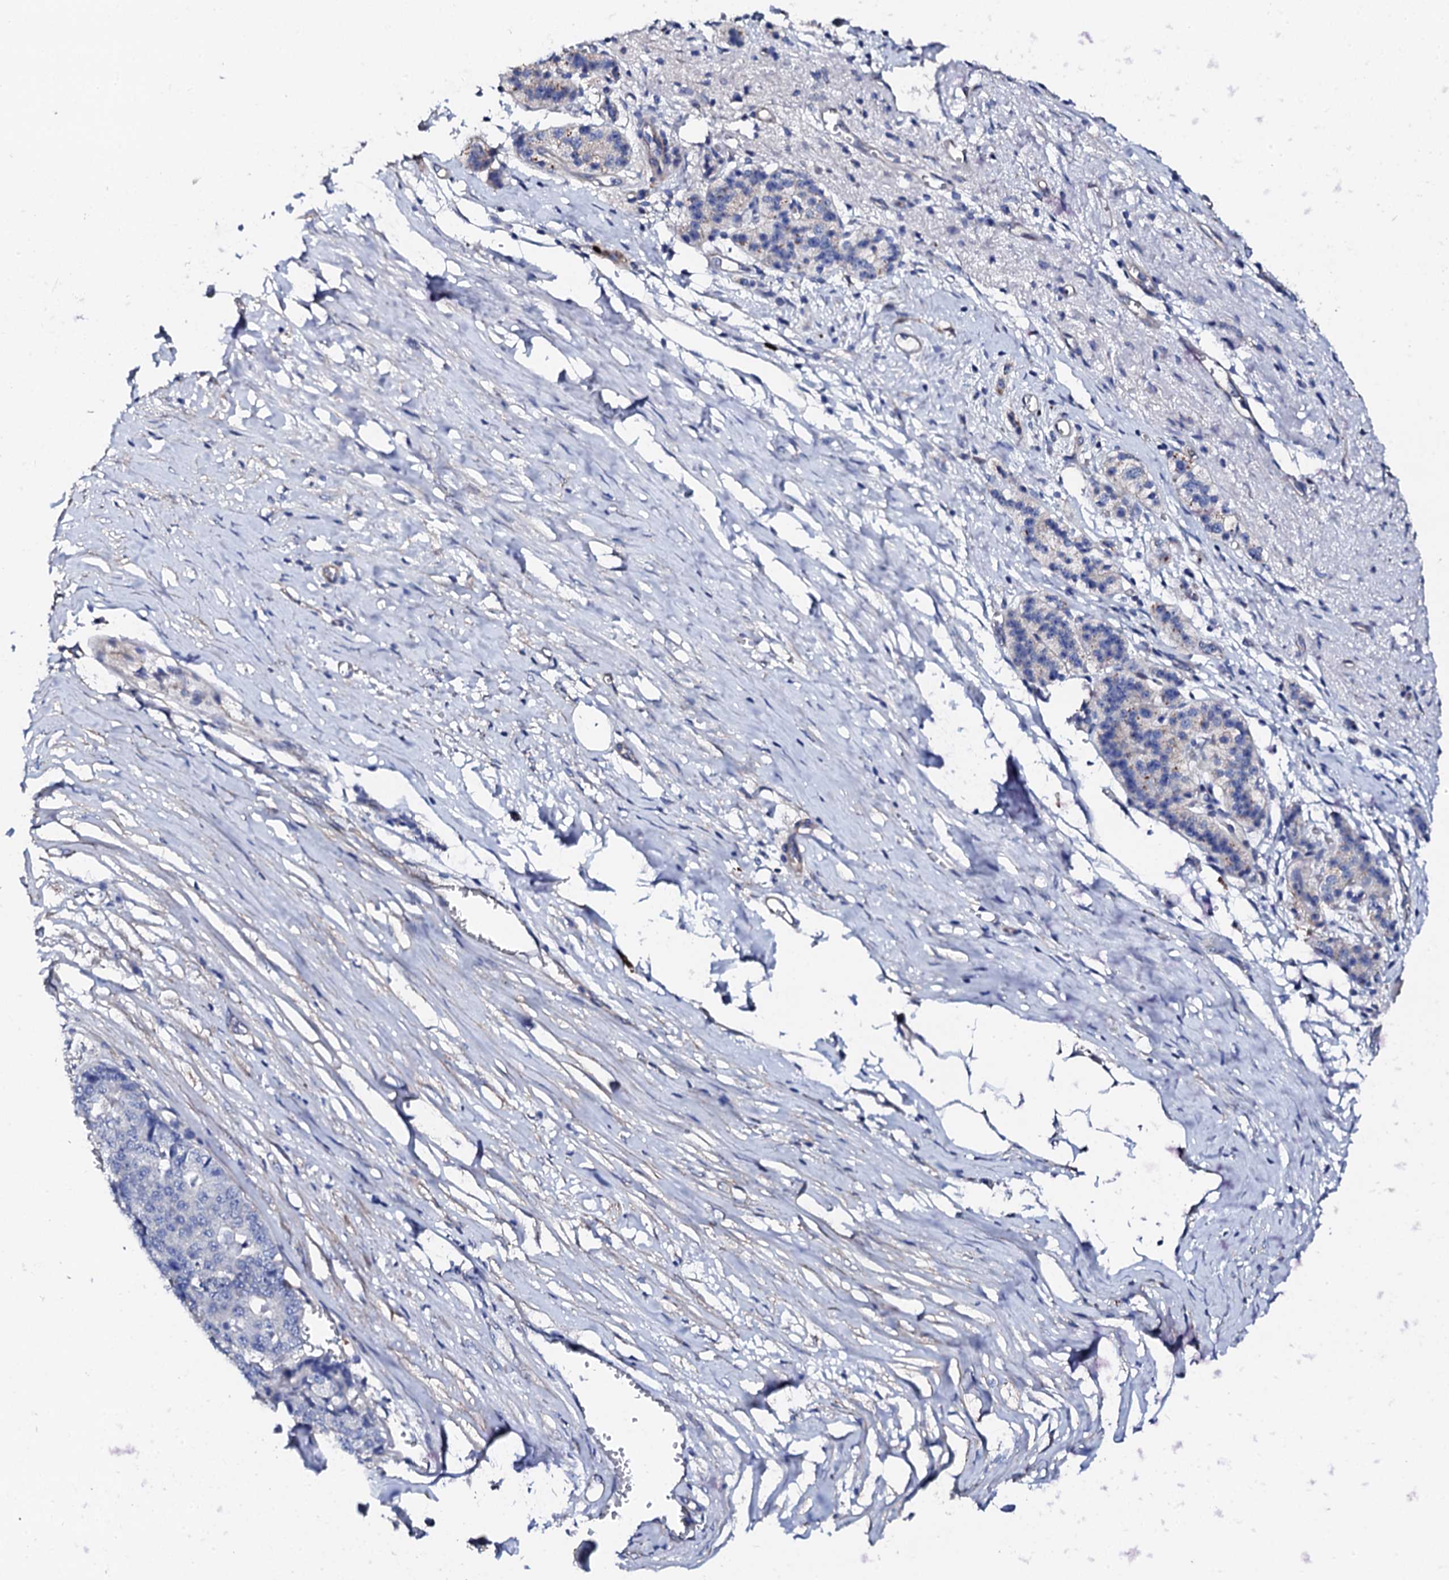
{"staining": {"intensity": "weak", "quantity": "<25%", "location": "cytoplasmic/membranous"}, "tissue": "pancreatic cancer", "cell_type": "Tumor cells", "image_type": "cancer", "snomed": [{"axis": "morphology", "description": "Adenocarcinoma, NOS"}, {"axis": "topography", "description": "Pancreas"}], "caption": "DAB immunohistochemical staining of human pancreatic adenocarcinoma shows no significant staining in tumor cells. (DAB (3,3'-diaminobenzidine) immunohistochemistry, high magnification).", "gene": "KLHL32", "patient": {"sex": "male", "age": 50}}